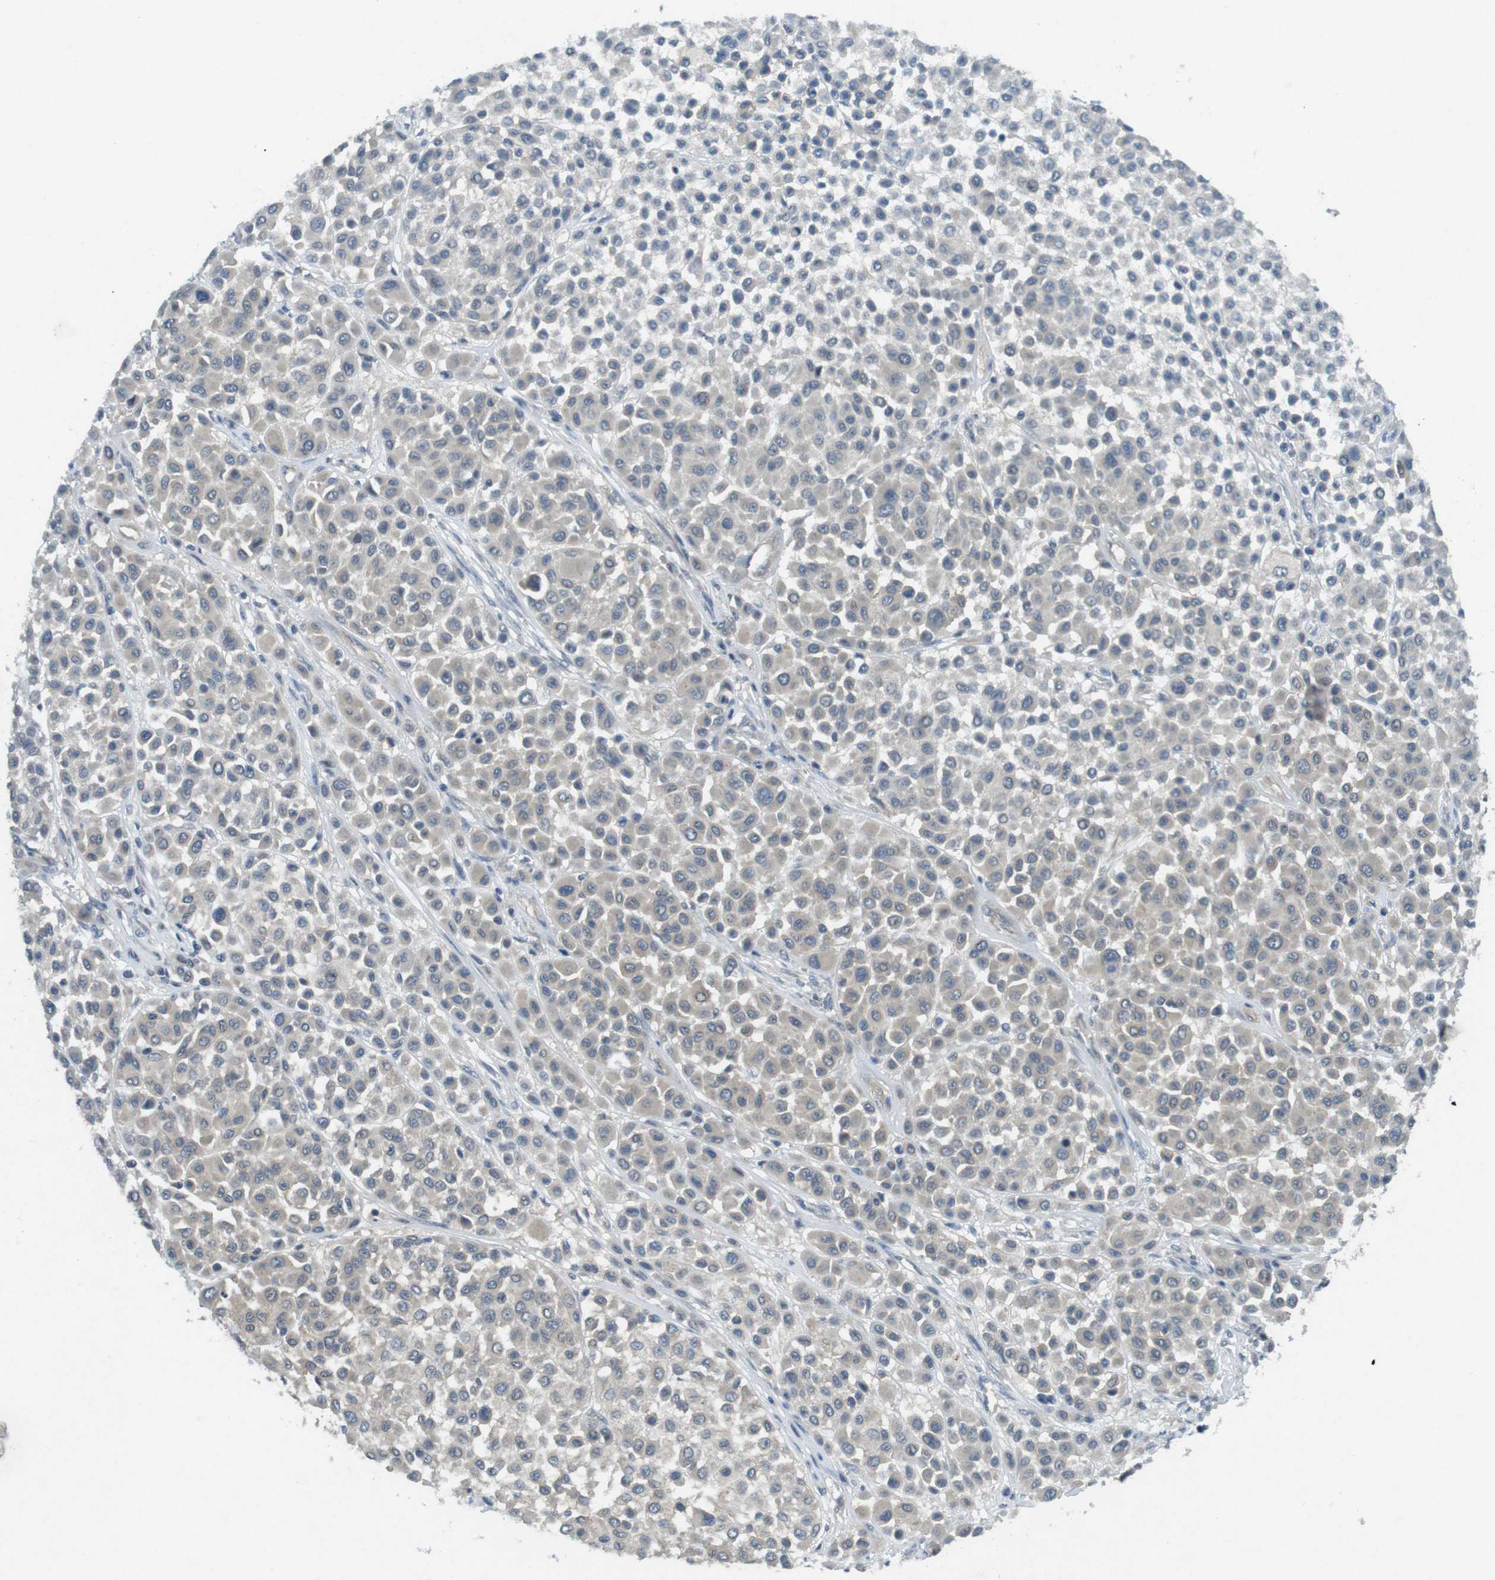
{"staining": {"intensity": "negative", "quantity": "none", "location": "none"}, "tissue": "melanoma", "cell_type": "Tumor cells", "image_type": "cancer", "snomed": [{"axis": "morphology", "description": "Malignant melanoma, Metastatic site"}, {"axis": "topography", "description": "Soft tissue"}], "caption": "Tumor cells are negative for brown protein staining in malignant melanoma (metastatic site). The staining is performed using DAB brown chromogen with nuclei counter-stained in using hematoxylin.", "gene": "SUGT1", "patient": {"sex": "male", "age": 41}}